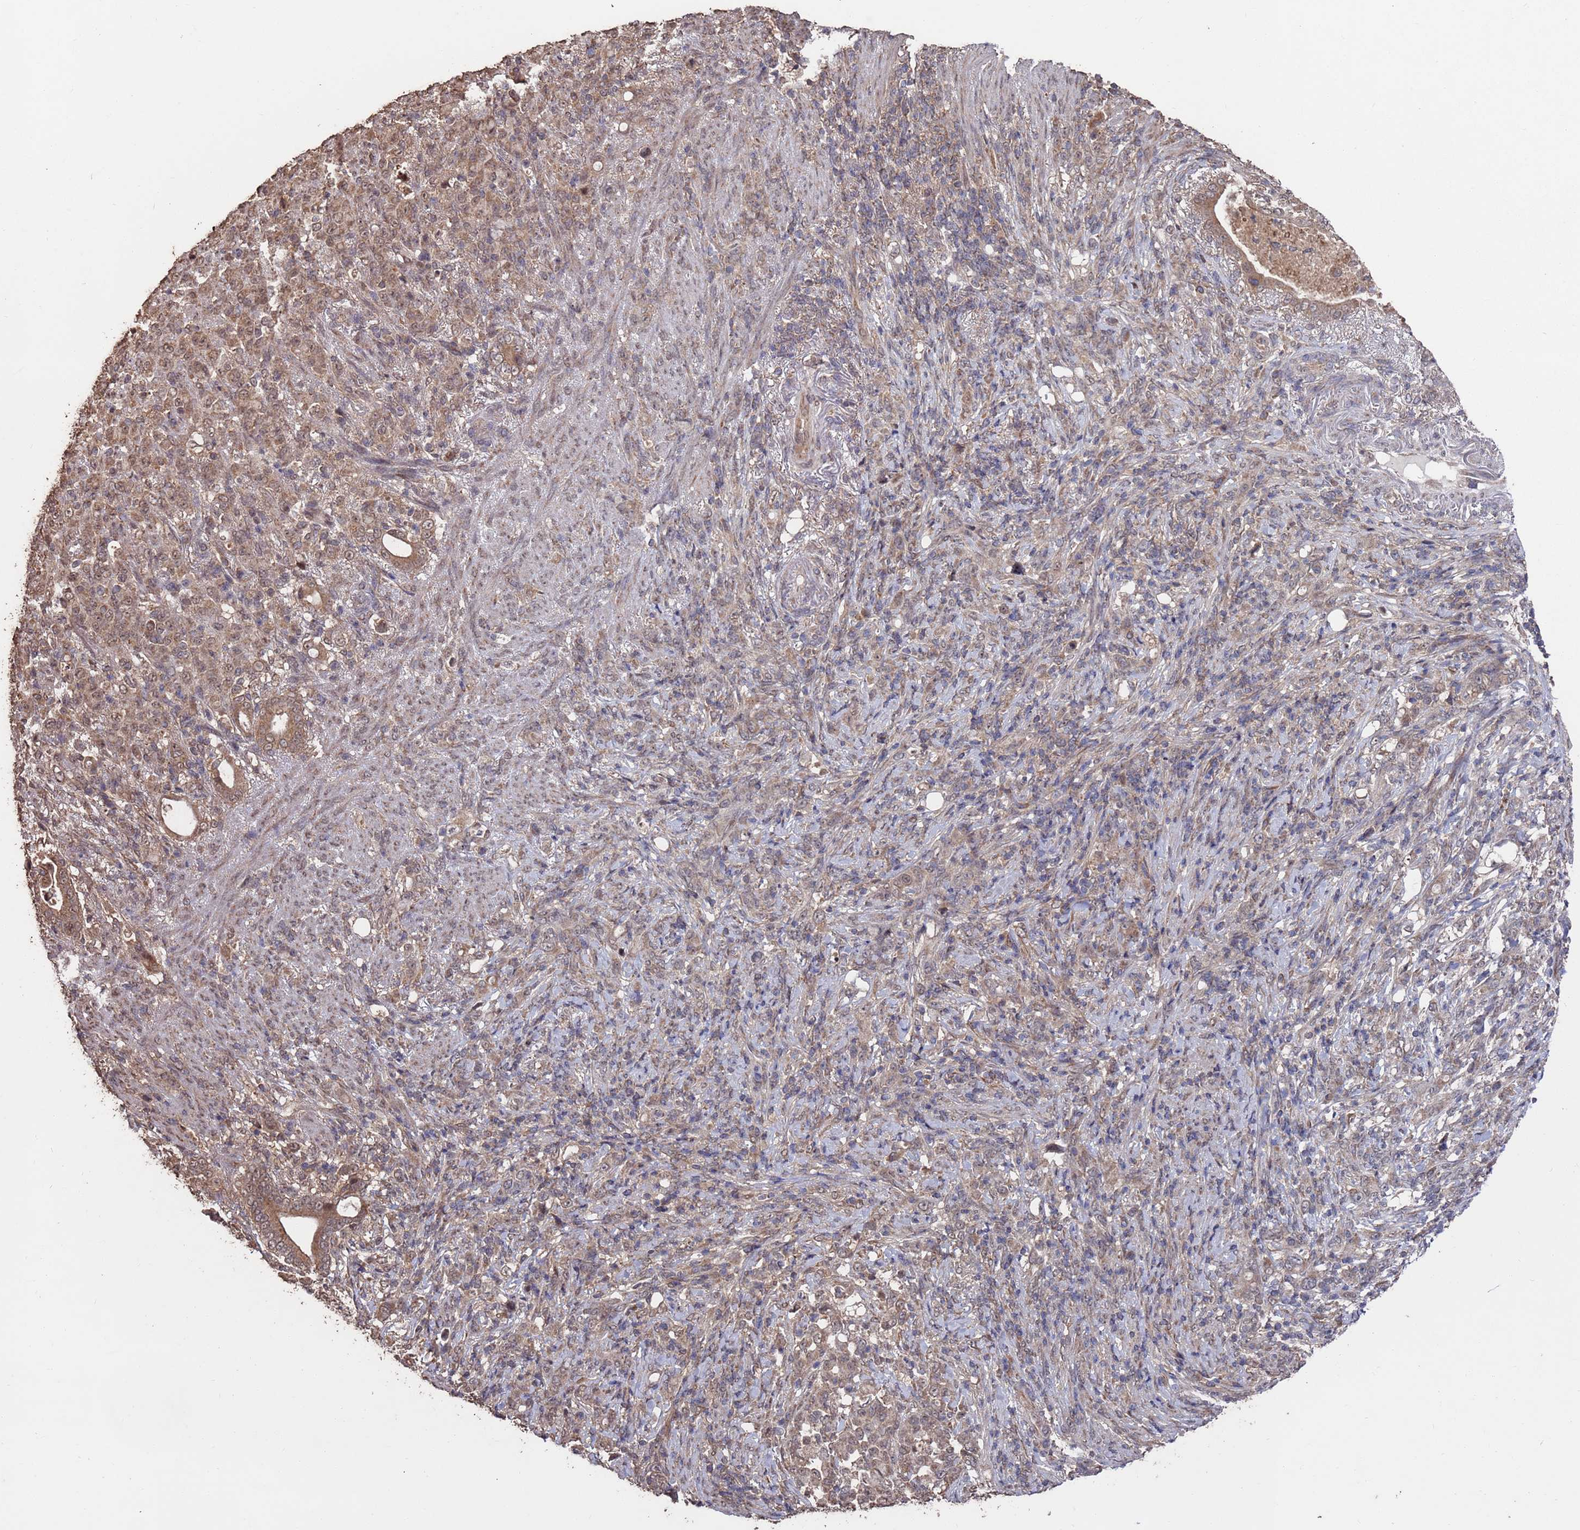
{"staining": {"intensity": "moderate", "quantity": "<25%", "location": "cytoplasmic/membranous,nuclear"}, "tissue": "stomach cancer", "cell_type": "Tumor cells", "image_type": "cancer", "snomed": [{"axis": "morphology", "description": "Normal tissue, NOS"}, {"axis": "morphology", "description": "Adenocarcinoma, NOS"}, {"axis": "topography", "description": "Stomach"}], "caption": "Human stomach adenocarcinoma stained for a protein (brown) demonstrates moderate cytoplasmic/membranous and nuclear positive positivity in about <25% of tumor cells.", "gene": "PRR7", "patient": {"sex": "female", "age": 79}}